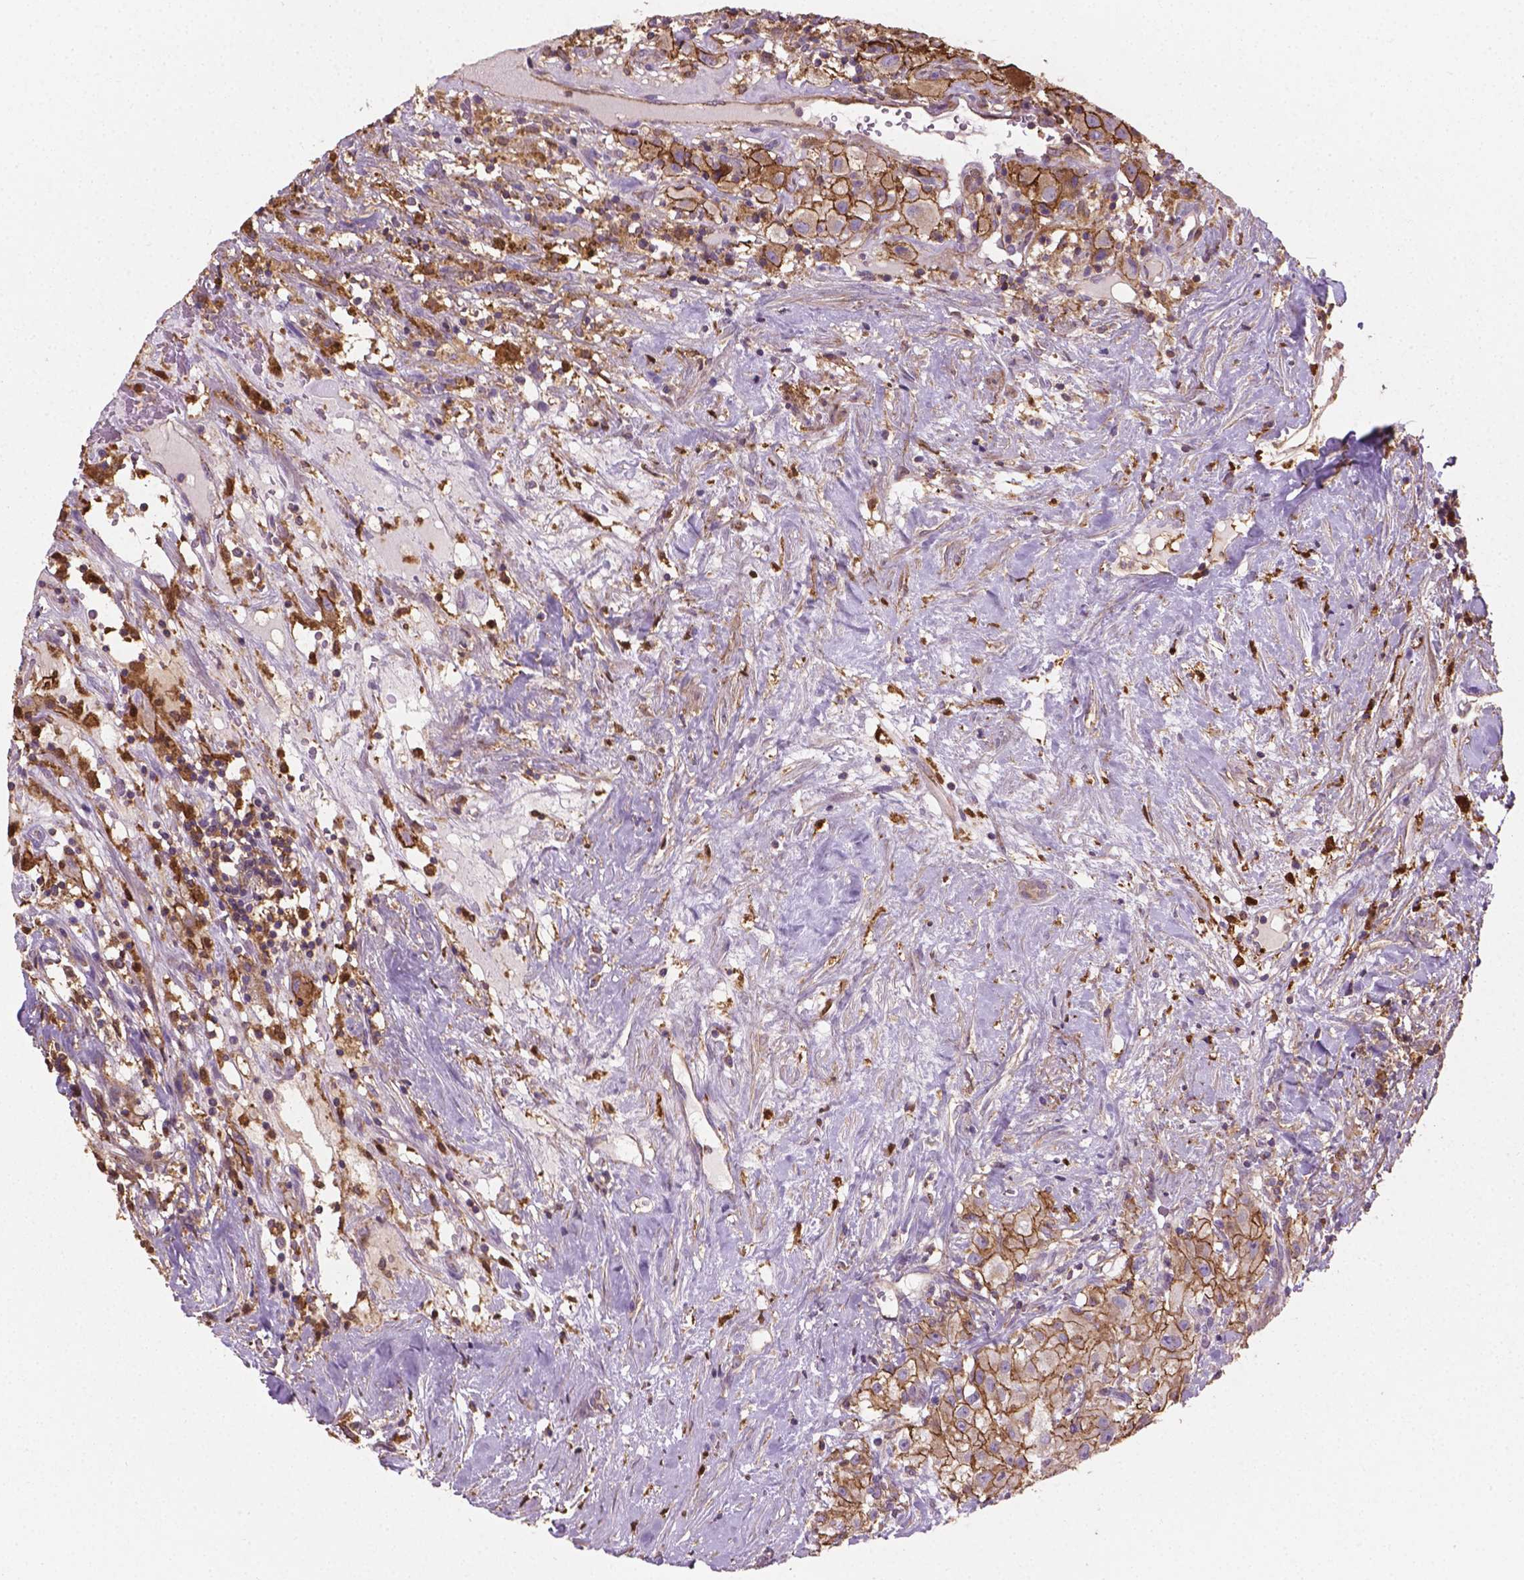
{"staining": {"intensity": "moderate", "quantity": ">75%", "location": "cytoplasmic/membranous"}, "tissue": "renal cancer", "cell_type": "Tumor cells", "image_type": "cancer", "snomed": [{"axis": "morphology", "description": "Adenocarcinoma, NOS"}, {"axis": "topography", "description": "Kidney"}], "caption": "IHC of renal adenocarcinoma exhibits medium levels of moderate cytoplasmic/membranous expression in about >75% of tumor cells.", "gene": "TCAF1", "patient": {"sex": "female", "age": 67}}